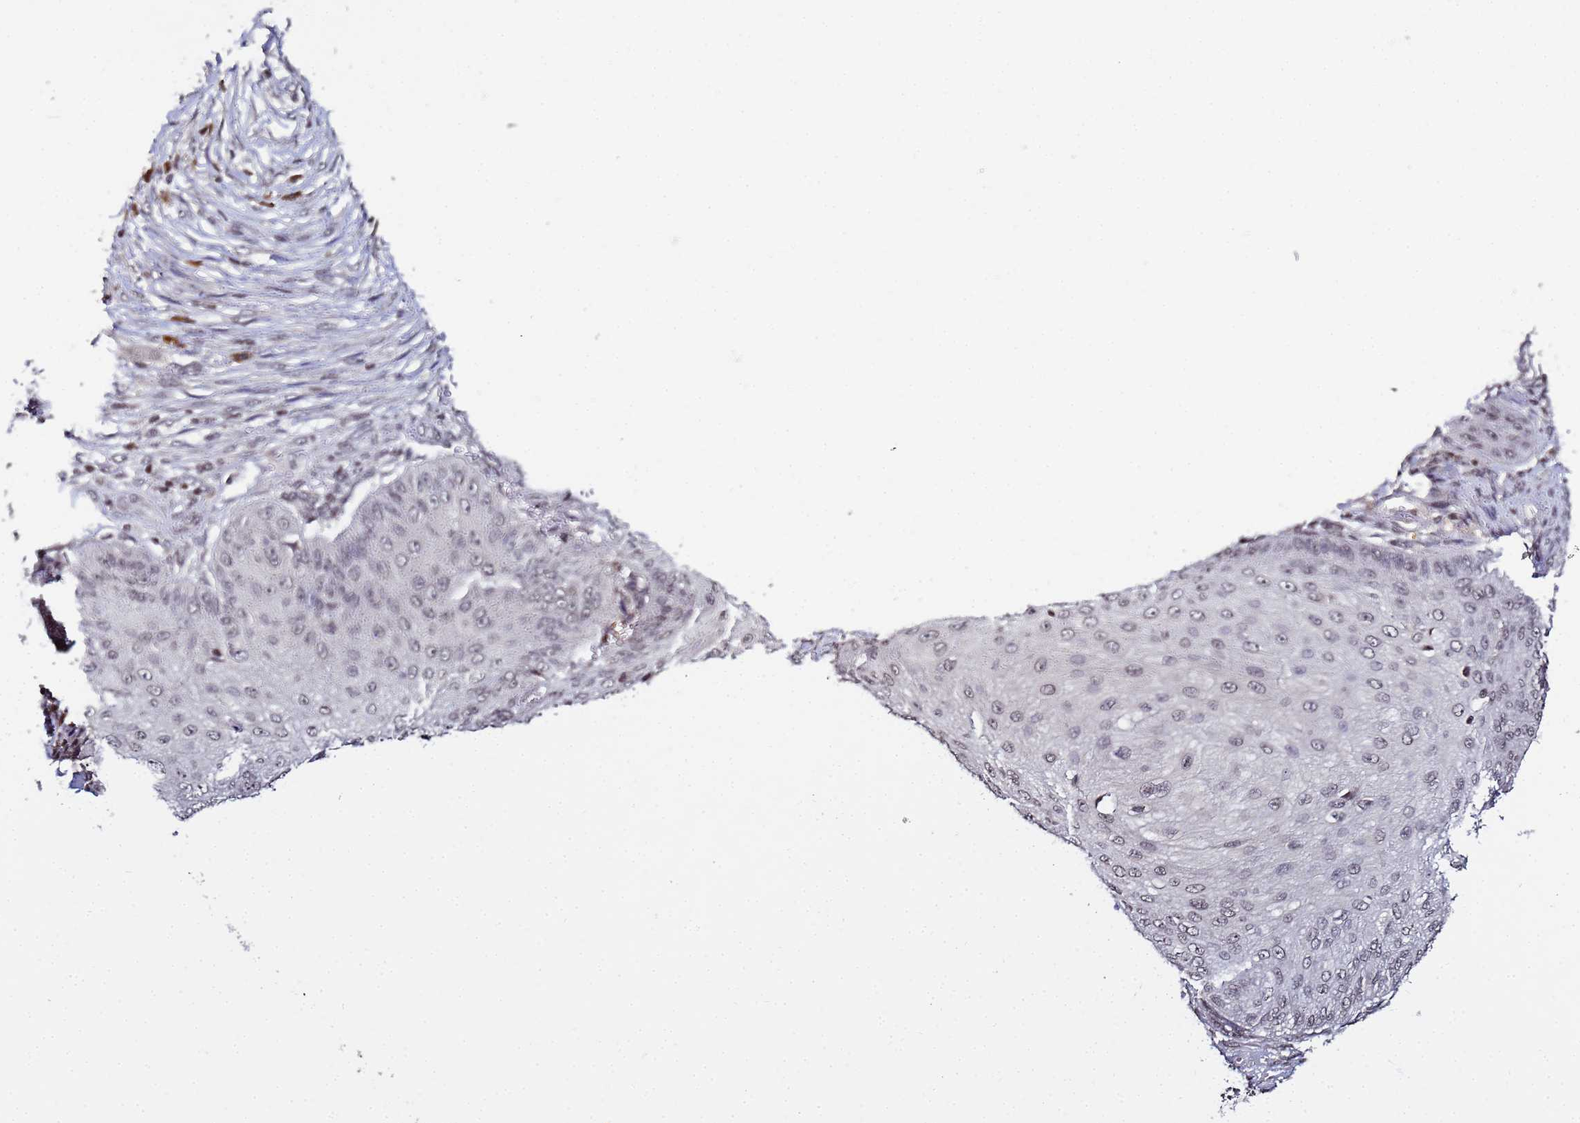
{"staining": {"intensity": "weak", "quantity": "<25%", "location": "nuclear"}, "tissue": "skin cancer", "cell_type": "Tumor cells", "image_type": "cancer", "snomed": [{"axis": "morphology", "description": "Squamous cell carcinoma, NOS"}, {"axis": "topography", "description": "Skin"}], "caption": "Tumor cells are negative for brown protein staining in skin cancer. Nuclei are stained in blue.", "gene": "FZD4", "patient": {"sex": "male", "age": 70}}